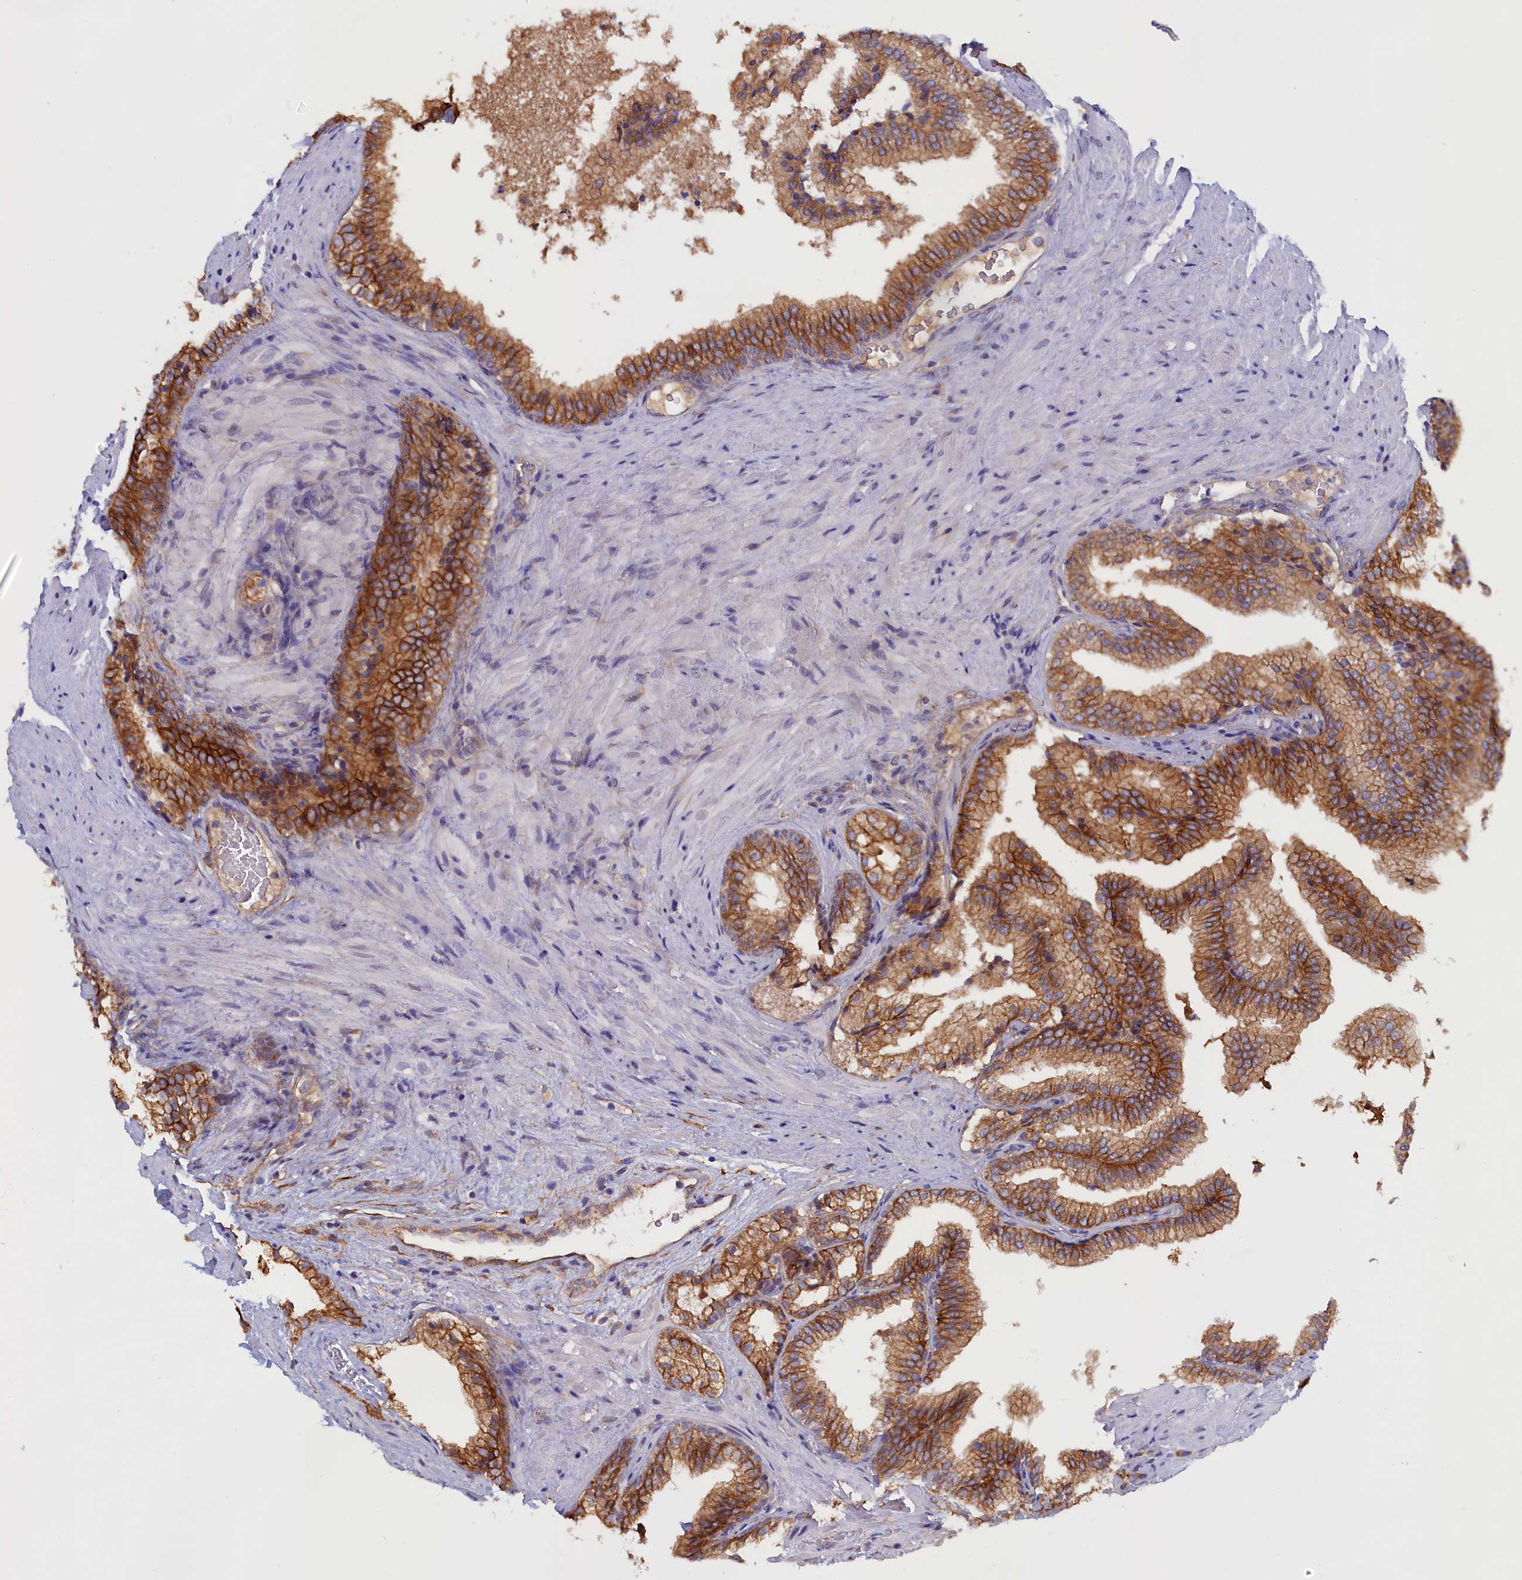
{"staining": {"intensity": "strong", "quantity": ">75%", "location": "cytoplasmic/membranous"}, "tissue": "prostate", "cell_type": "Glandular cells", "image_type": "normal", "snomed": [{"axis": "morphology", "description": "Normal tissue, NOS"}, {"axis": "topography", "description": "Prostate"}], "caption": "A high-resolution micrograph shows IHC staining of normal prostate, which displays strong cytoplasmic/membranous expression in about >75% of glandular cells.", "gene": "COL19A1", "patient": {"sex": "male", "age": 76}}